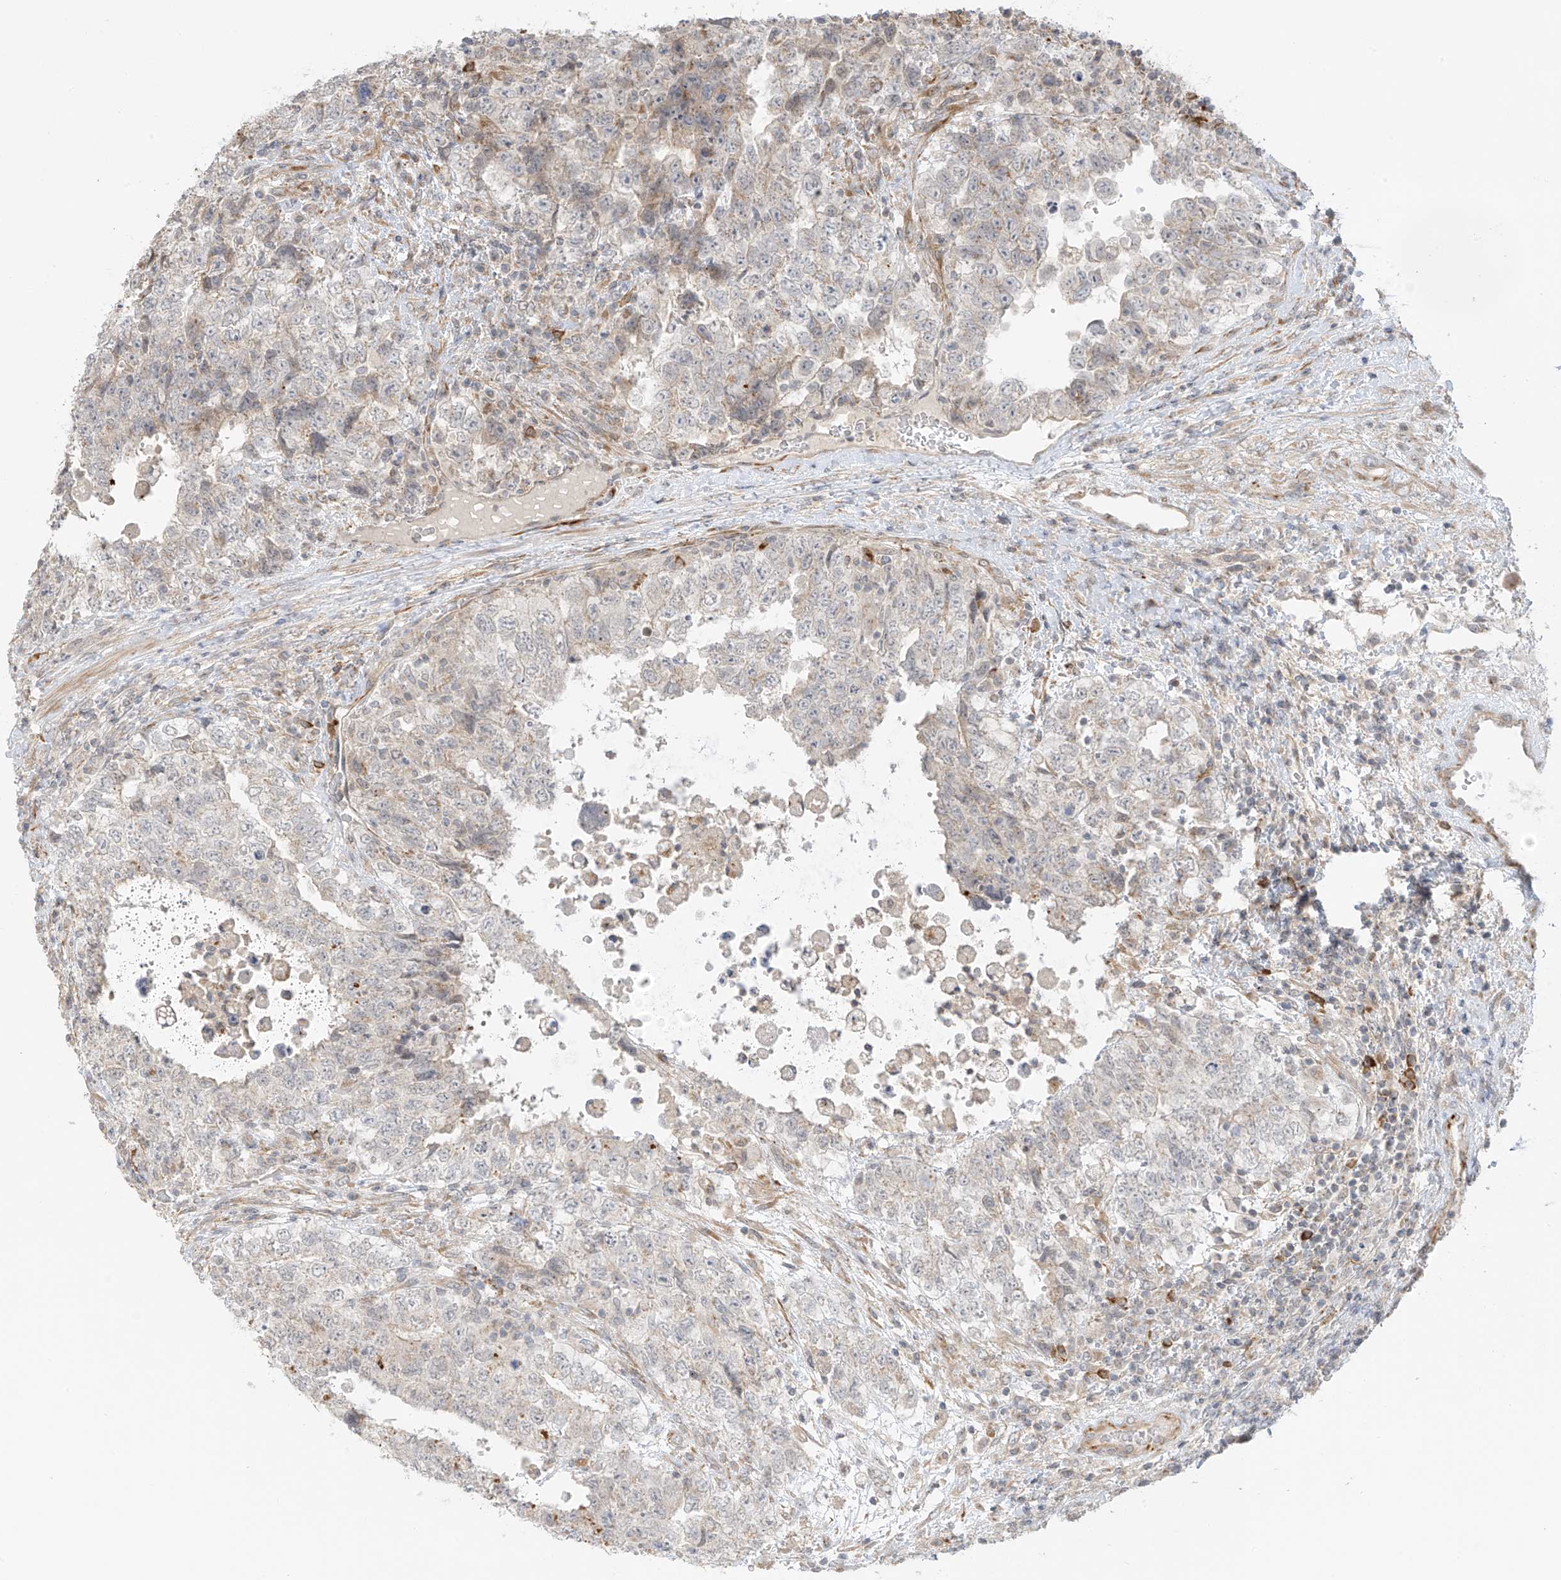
{"staining": {"intensity": "negative", "quantity": "none", "location": "none"}, "tissue": "testis cancer", "cell_type": "Tumor cells", "image_type": "cancer", "snomed": [{"axis": "morphology", "description": "Carcinoma, Embryonal, NOS"}, {"axis": "topography", "description": "Testis"}], "caption": "Testis embryonal carcinoma was stained to show a protein in brown. There is no significant staining in tumor cells. (Stains: DAB (3,3'-diaminobenzidine) IHC with hematoxylin counter stain, Microscopy: brightfield microscopy at high magnification).", "gene": "HS6ST2", "patient": {"sex": "male", "age": 37}}